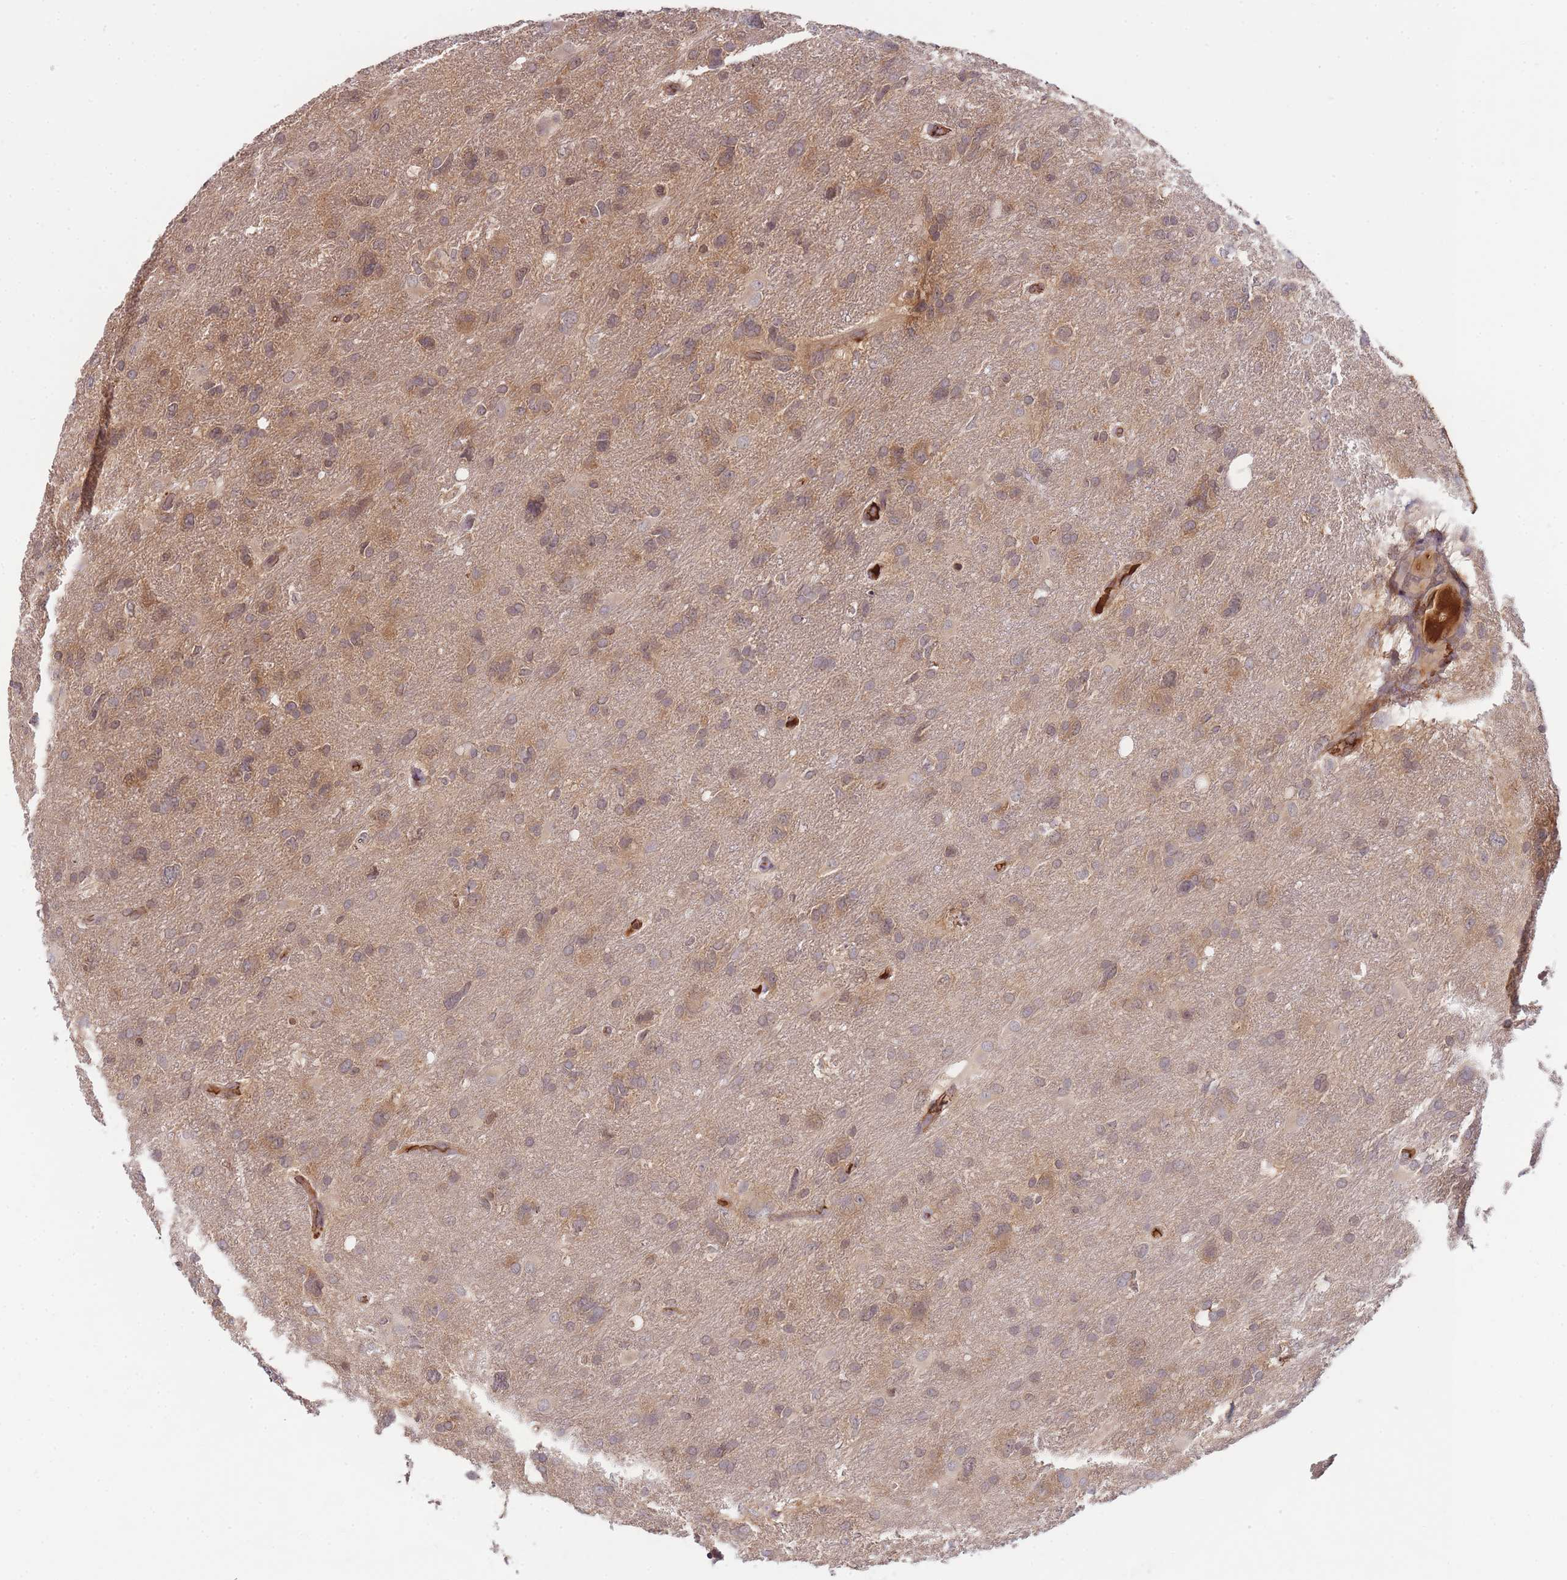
{"staining": {"intensity": "moderate", "quantity": "25%-75%", "location": "cytoplasmic/membranous"}, "tissue": "glioma", "cell_type": "Tumor cells", "image_type": "cancer", "snomed": [{"axis": "morphology", "description": "Glioma, malignant, High grade"}, {"axis": "topography", "description": "Brain"}], "caption": "Brown immunohistochemical staining in high-grade glioma (malignant) demonstrates moderate cytoplasmic/membranous positivity in about 25%-75% of tumor cells.", "gene": "RALGDS", "patient": {"sex": "male", "age": 61}}